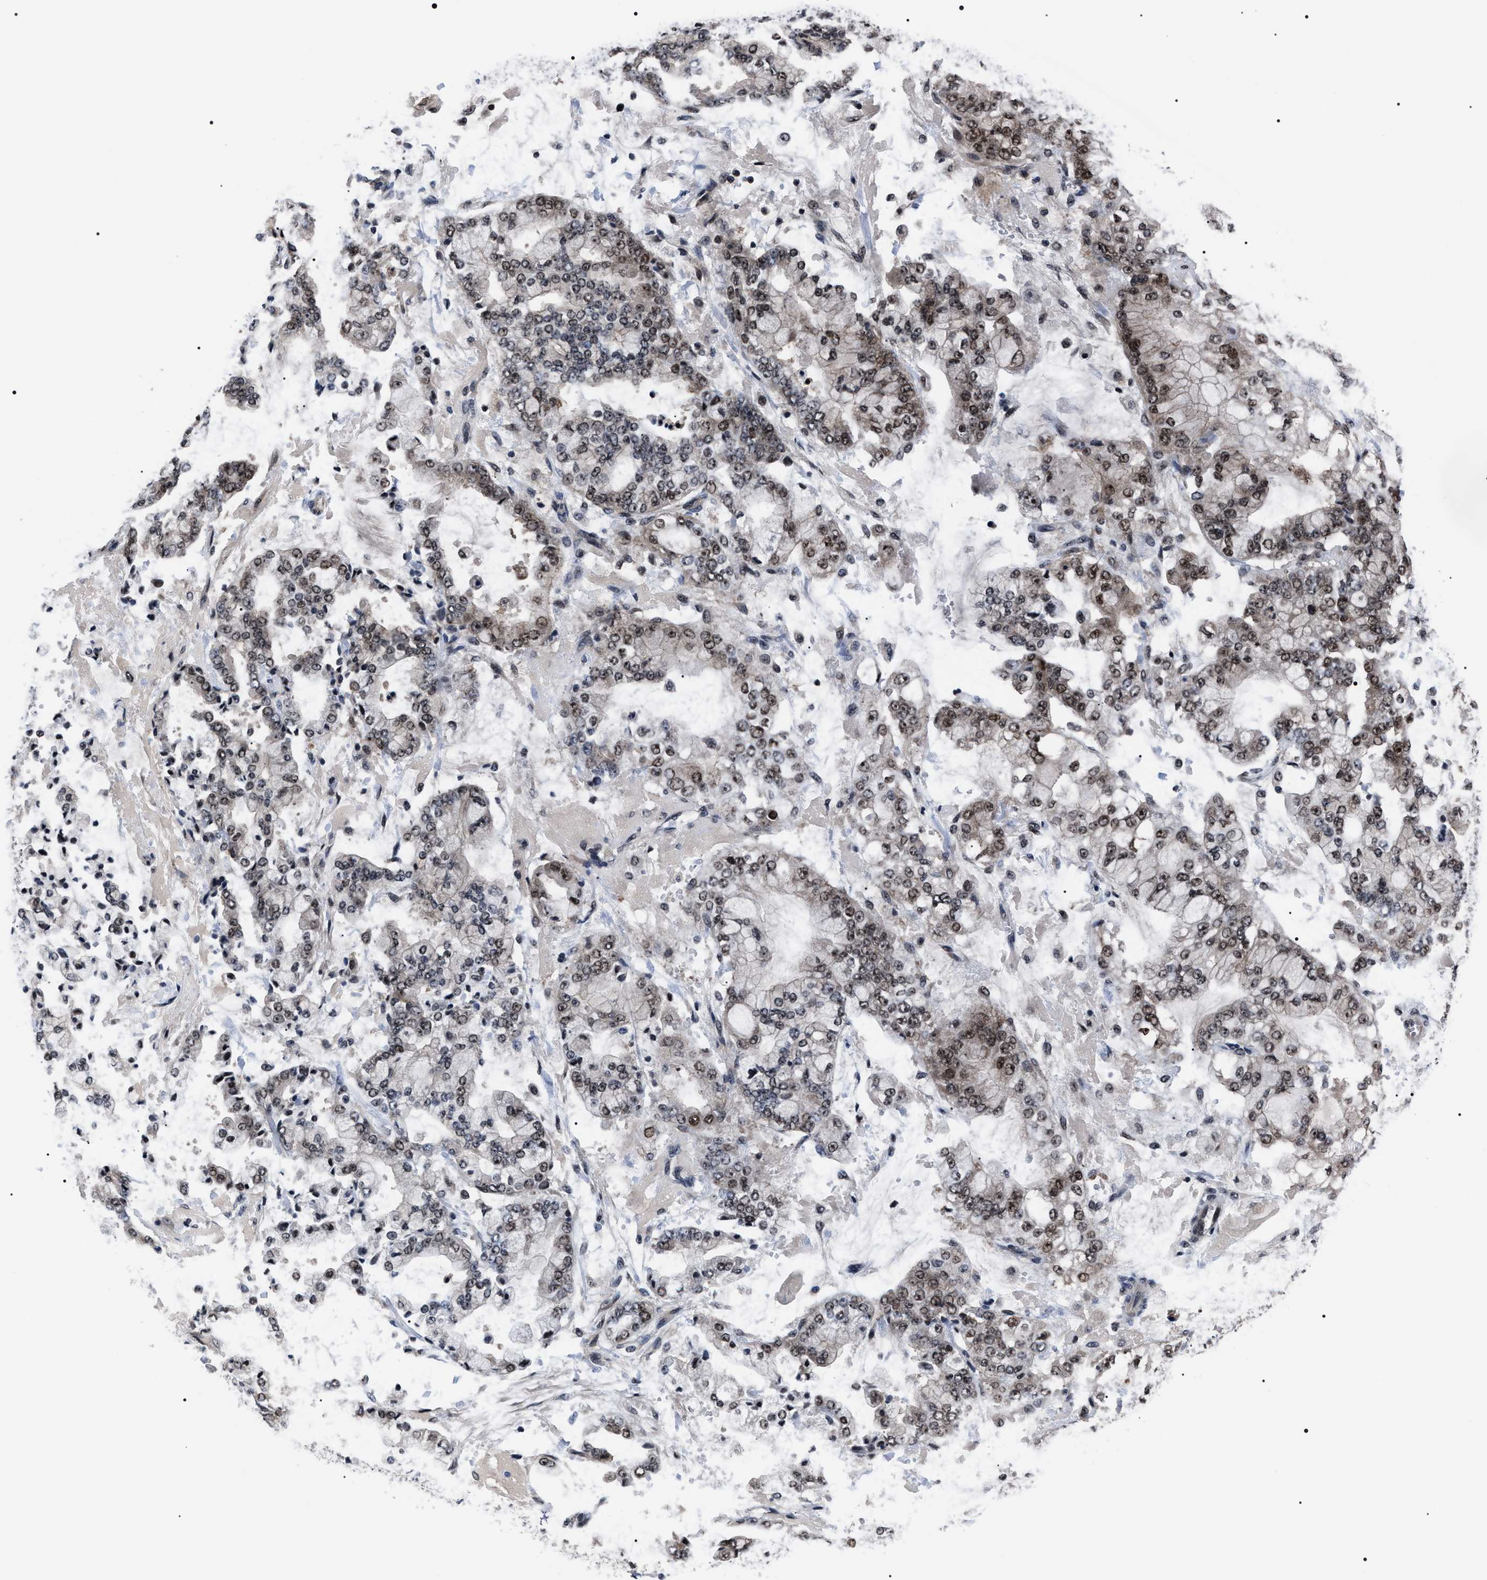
{"staining": {"intensity": "moderate", "quantity": "25%-75%", "location": "nuclear"}, "tissue": "stomach cancer", "cell_type": "Tumor cells", "image_type": "cancer", "snomed": [{"axis": "morphology", "description": "Adenocarcinoma, NOS"}, {"axis": "topography", "description": "Stomach"}], "caption": "The micrograph exhibits immunohistochemical staining of stomach cancer (adenocarcinoma). There is moderate nuclear staining is identified in approximately 25%-75% of tumor cells.", "gene": "CSNK2A1", "patient": {"sex": "male", "age": 76}}